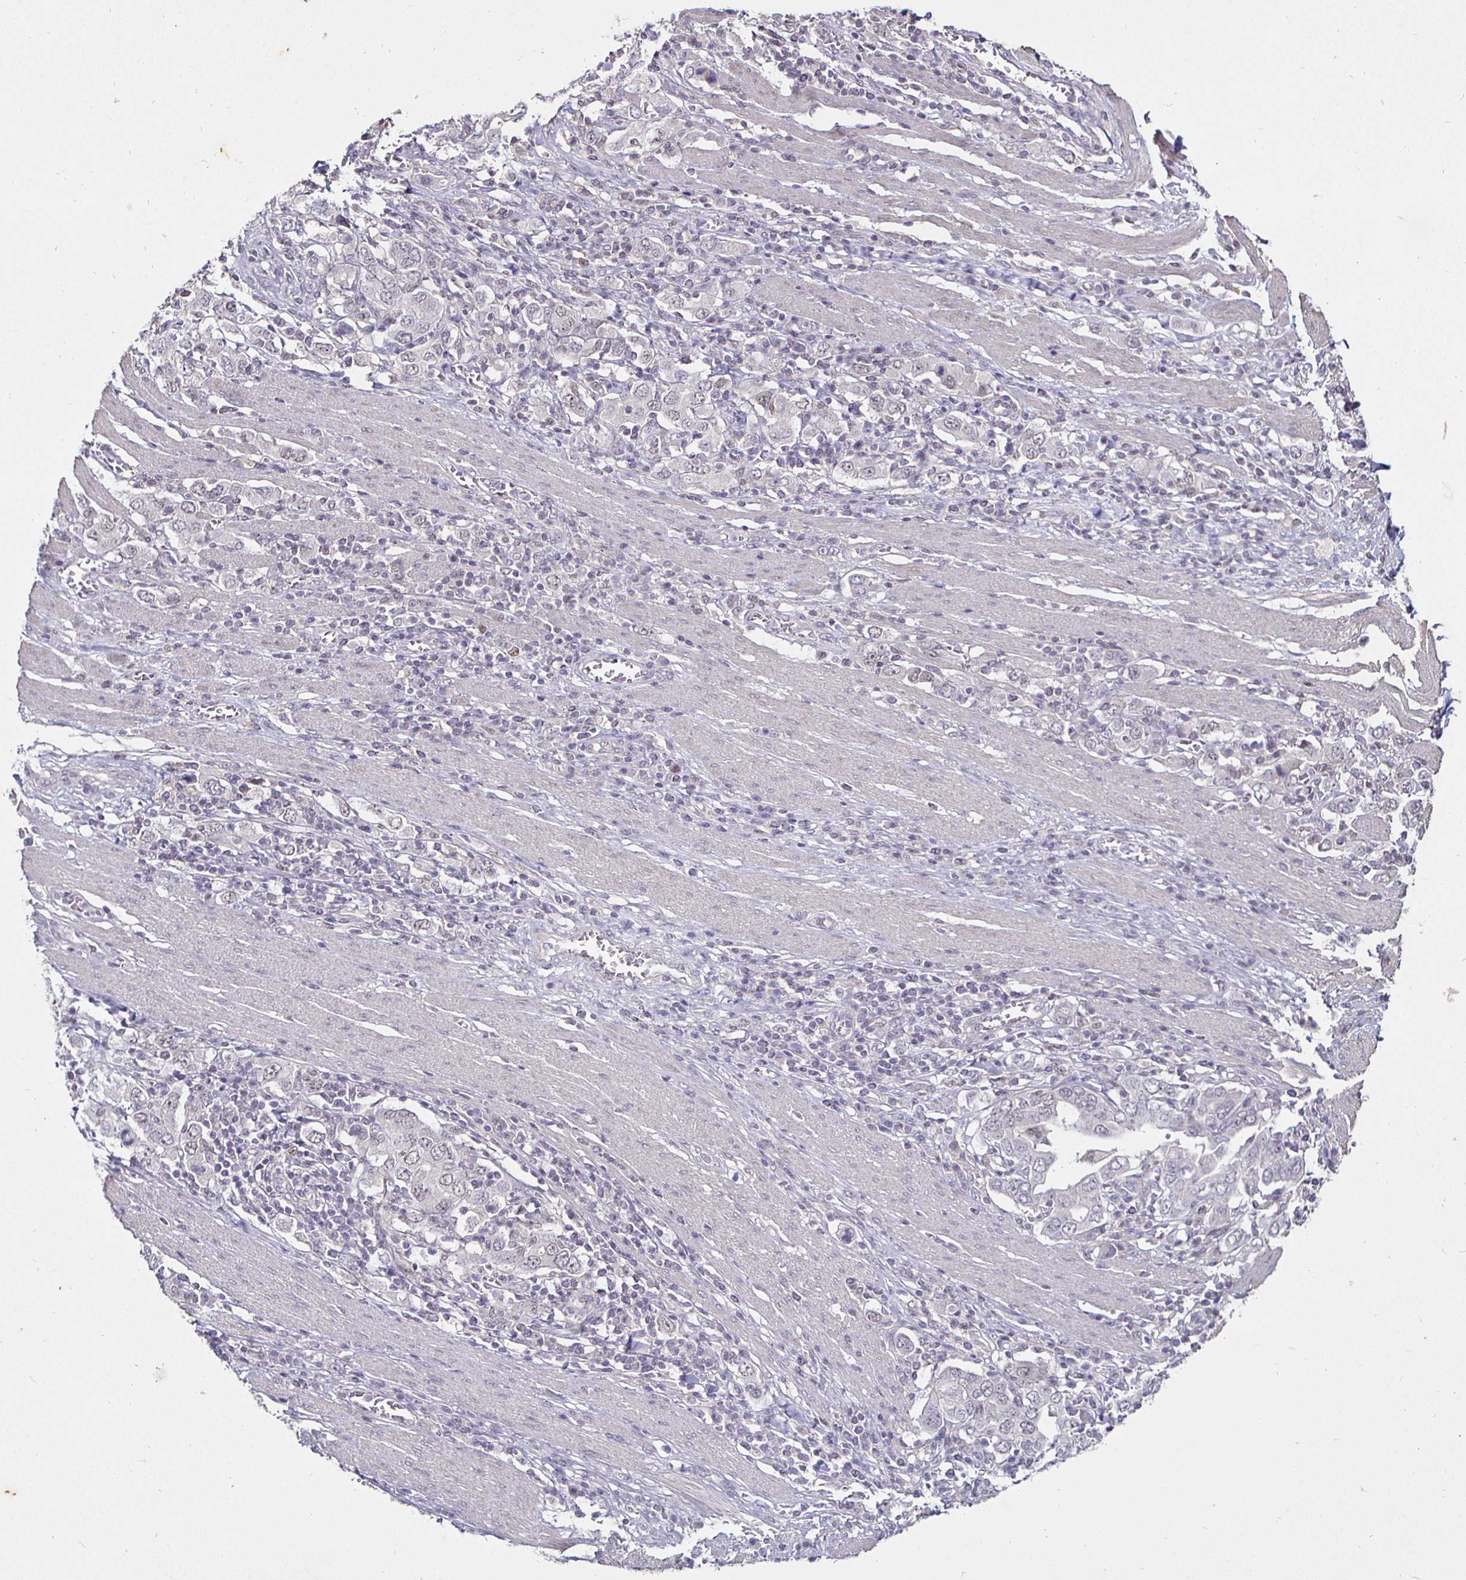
{"staining": {"intensity": "negative", "quantity": "none", "location": "none"}, "tissue": "stomach cancer", "cell_type": "Tumor cells", "image_type": "cancer", "snomed": [{"axis": "morphology", "description": "Adenocarcinoma, NOS"}, {"axis": "topography", "description": "Stomach, upper"}, {"axis": "topography", "description": "Stomach"}], "caption": "This is an immunohistochemistry photomicrograph of stomach cancer. There is no positivity in tumor cells.", "gene": "MLH1", "patient": {"sex": "male", "age": 62}}